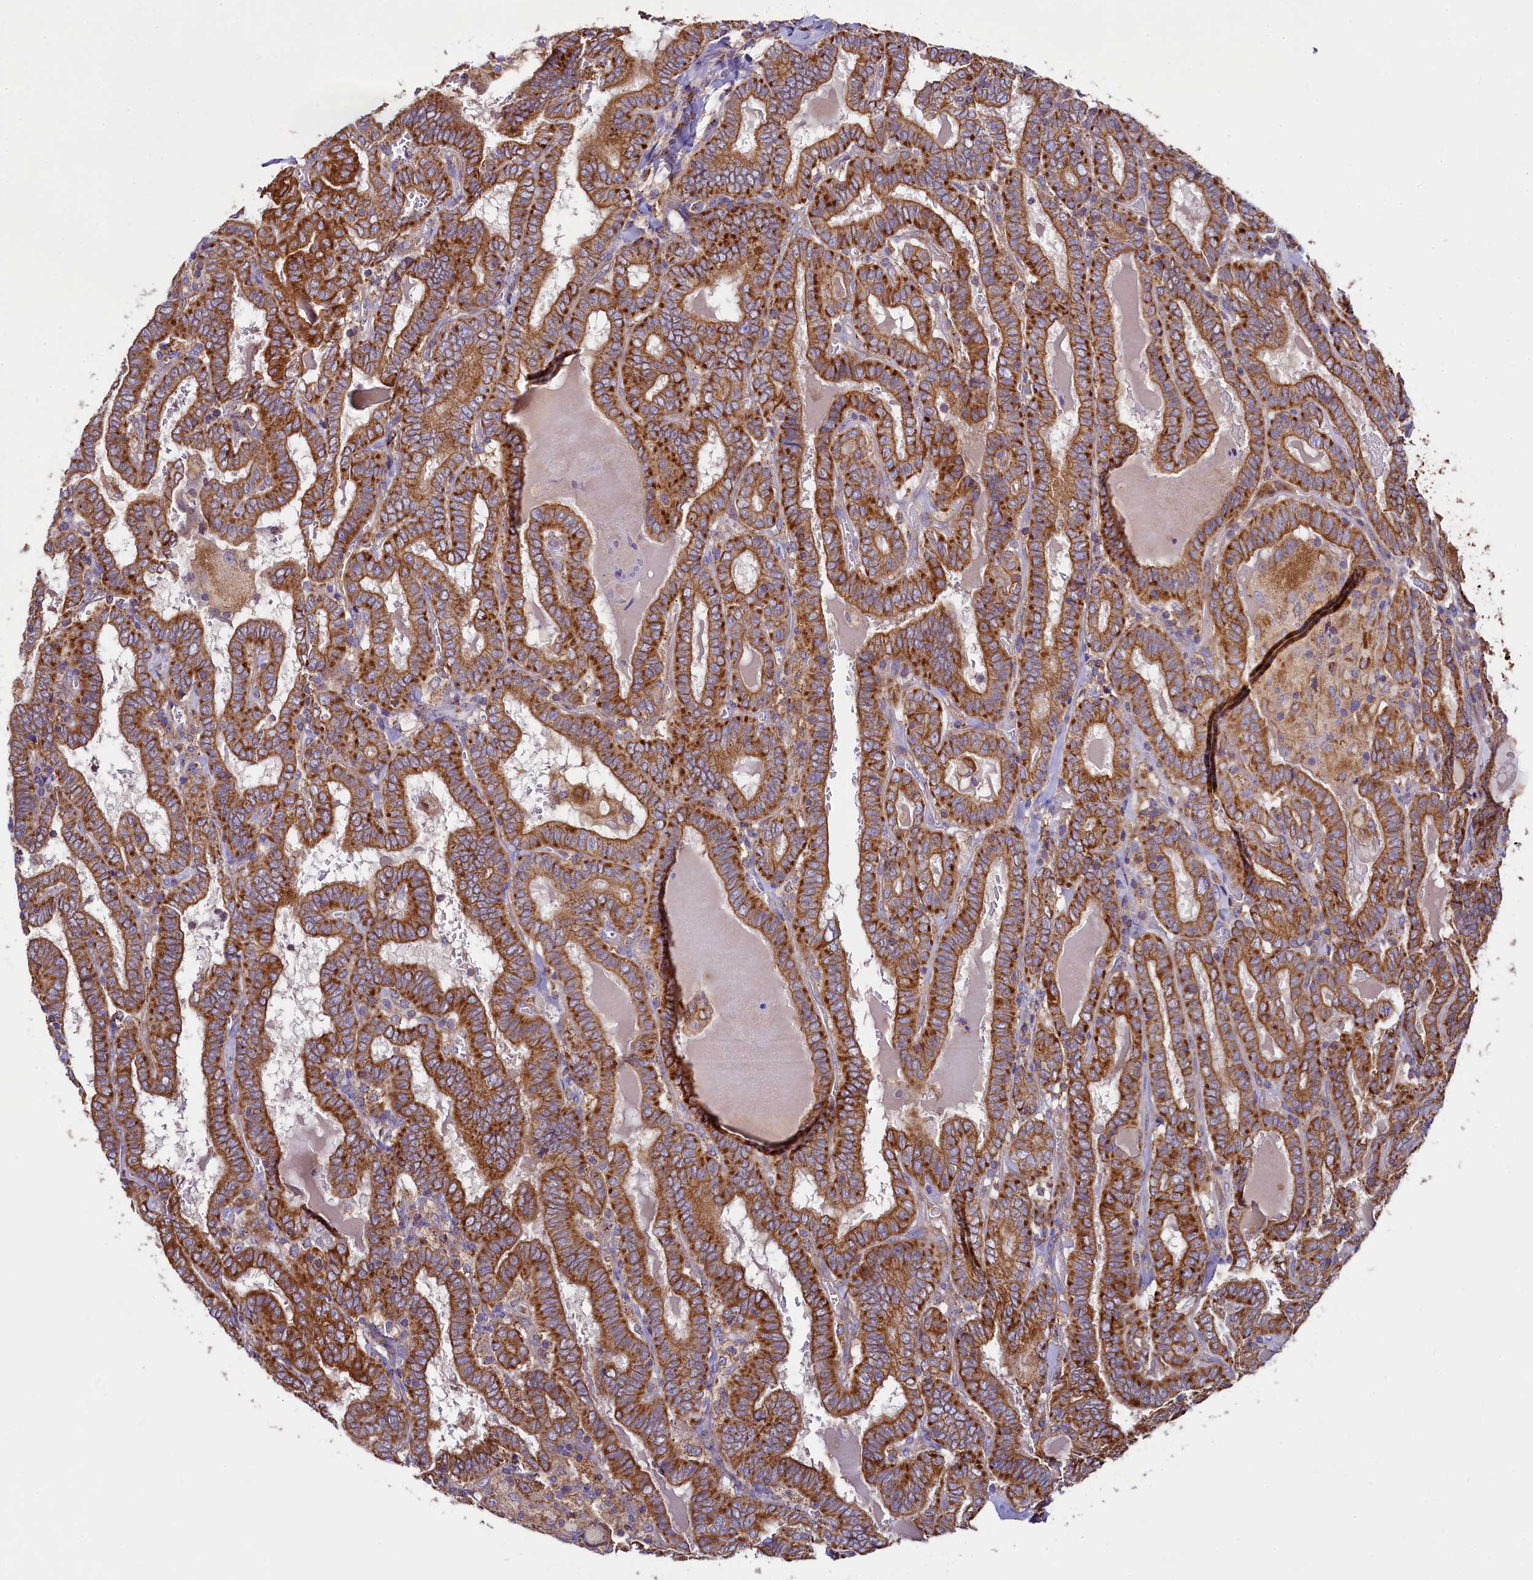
{"staining": {"intensity": "moderate", "quantity": ">75%", "location": "cytoplasmic/membranous"}, "tissue": "thyroid cancer", "cell_type": "Tumor cells", "image_type": "cancer", "snomed": [{"axis": "morphology", "description": "Papillary adenocarcinoma, NOS"}, {"axis": "topography", "description": "Thyroid gland"}], "caption": "About >75% of tumor cells in human papillary adenocarcinoma (thyroid) display moderate cytoplasmic/membranous protein positivity as visualized by brown immunohistochemical staining.", "gene": "CLYBL", "patient": {"sex": "female", "age": 72}}